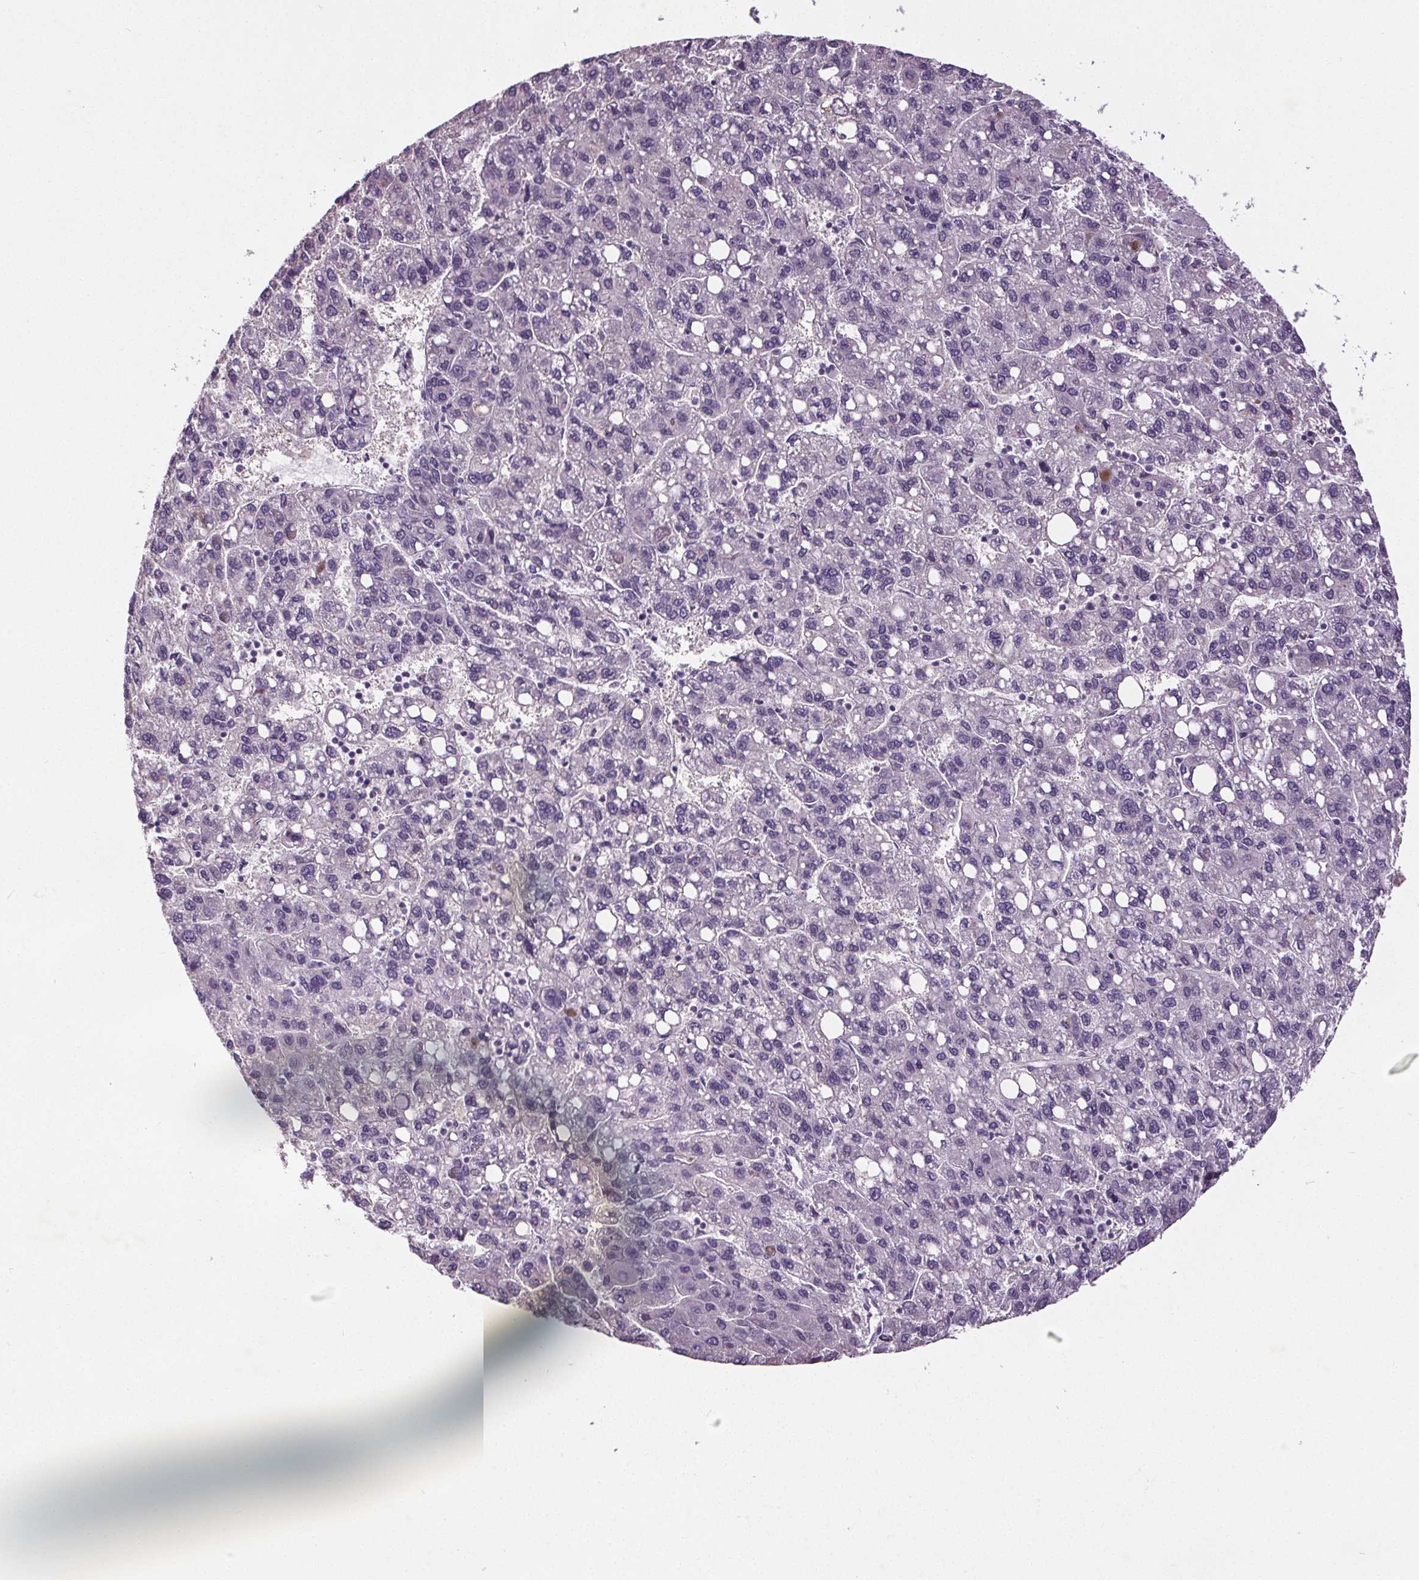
{"staining": {"intensity": "negative", "quantity": "none", "location": "none"}, "tissue": "liver cancer", "cell_type": "Tumor cells", "image_type": "cancer", "snomed": [{"axis": "morphology", "description": "Carcinoma, Hepatocellular, NOS"}, {"axis": "topography", "description": "Liver"}], "caption": "The histopathology image exhibits no significant staining in tumor cells of hepatocellular carcinoma (liver).", "gene": "GPIHBP1", "patient": {"sex": "female", "age": 82}}